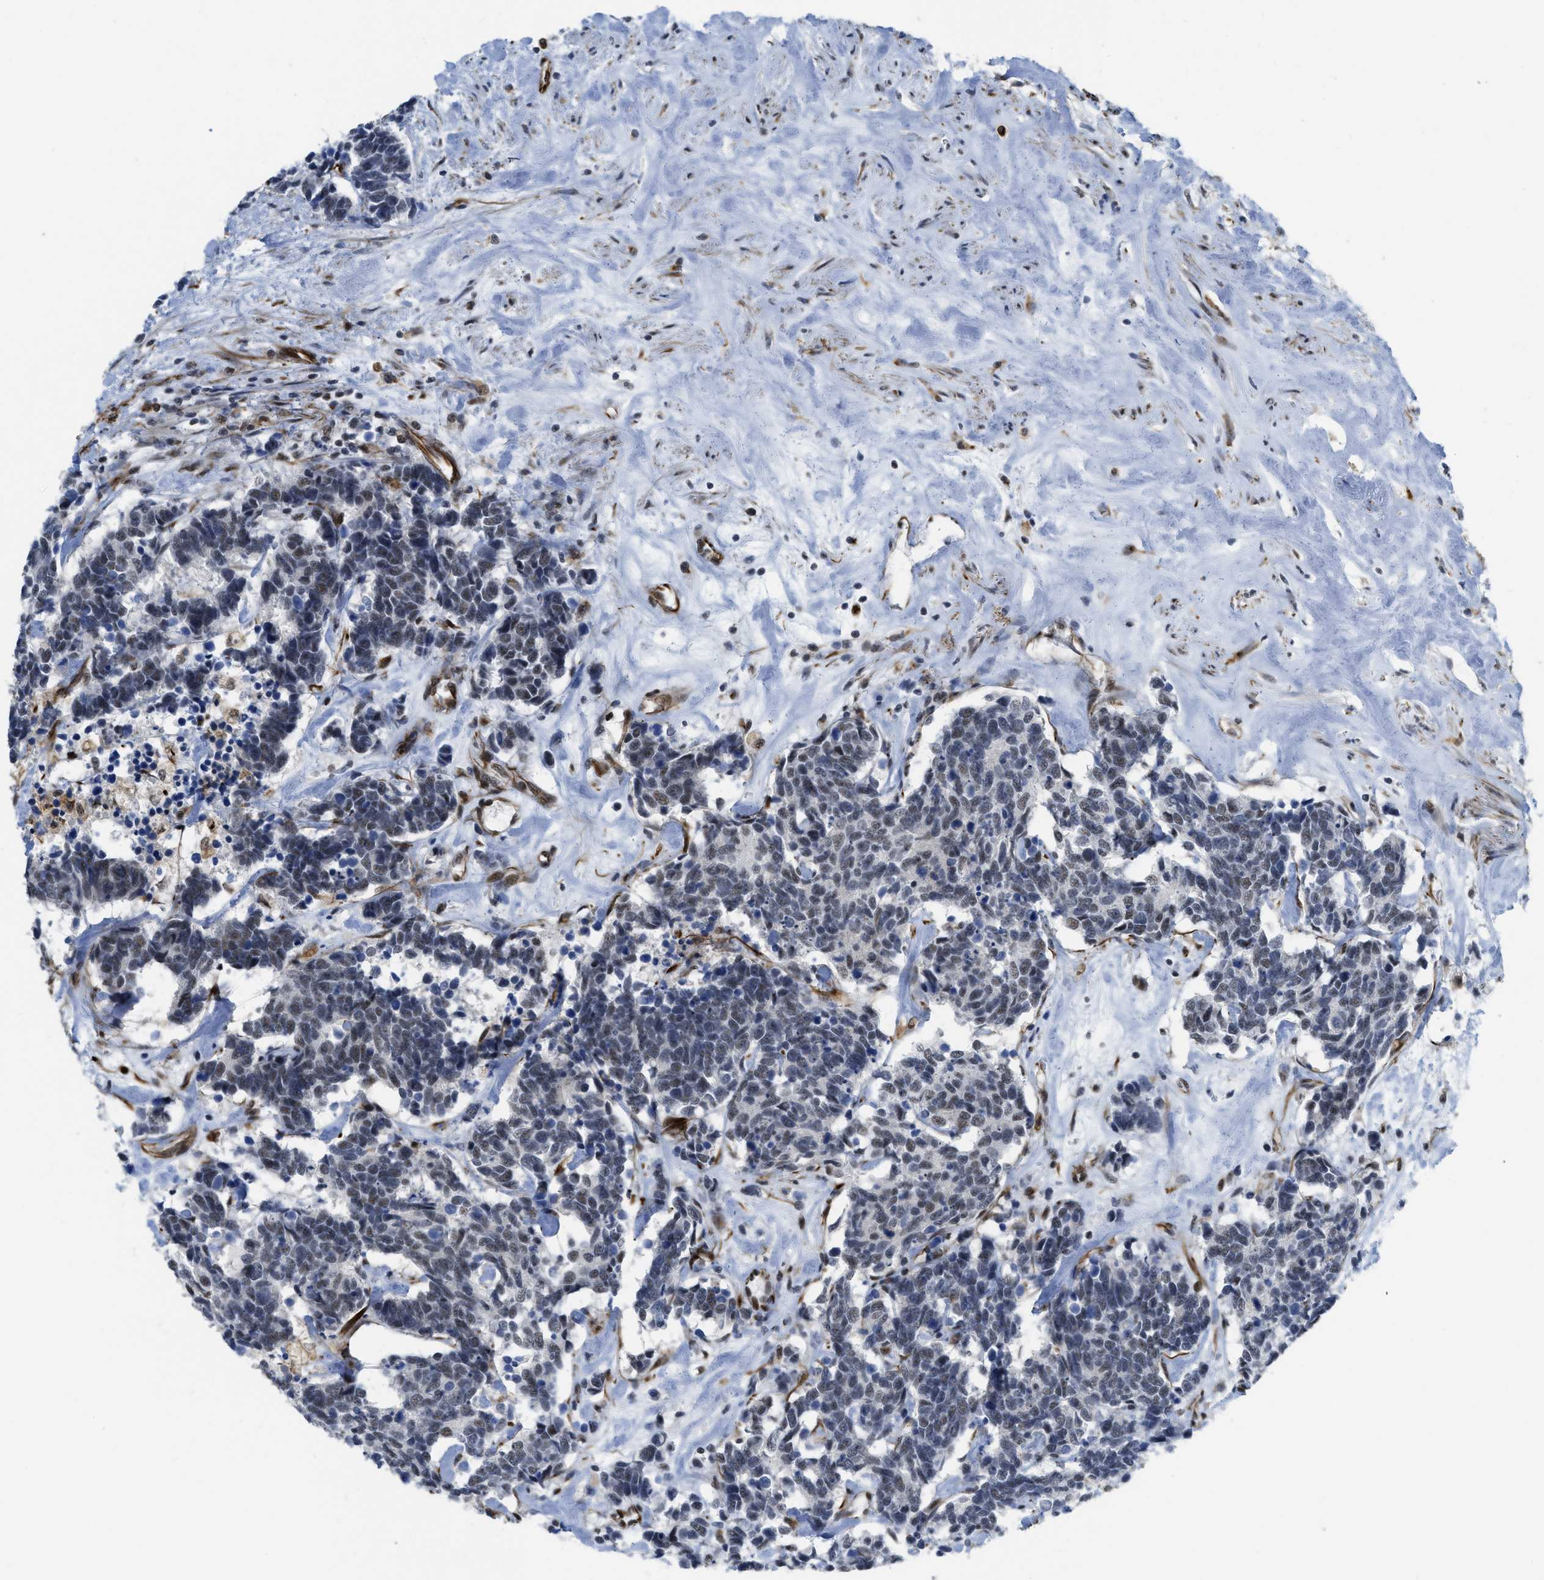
{"staining": {"intensity": "weak", "quantity": "<25%", "location": "nuclear"}, "tissue": "carcinoid", "cell_type": "Tumor cells", "image_type": "cancer", "snomed": [{"axis": "morphology", "description": "Carcinoma, NOS"}, {"axis": "morphology", "description": "Carcinoid, malignant, NOS"}, {"axis": "topography", "description": "Urinary bladder"}], "caption": "A photomicrograph of human carcinoid is negative for staining in tumor cells.", "gene": "LRRC8B", "patient": {"sex": "male", "age": 57}}